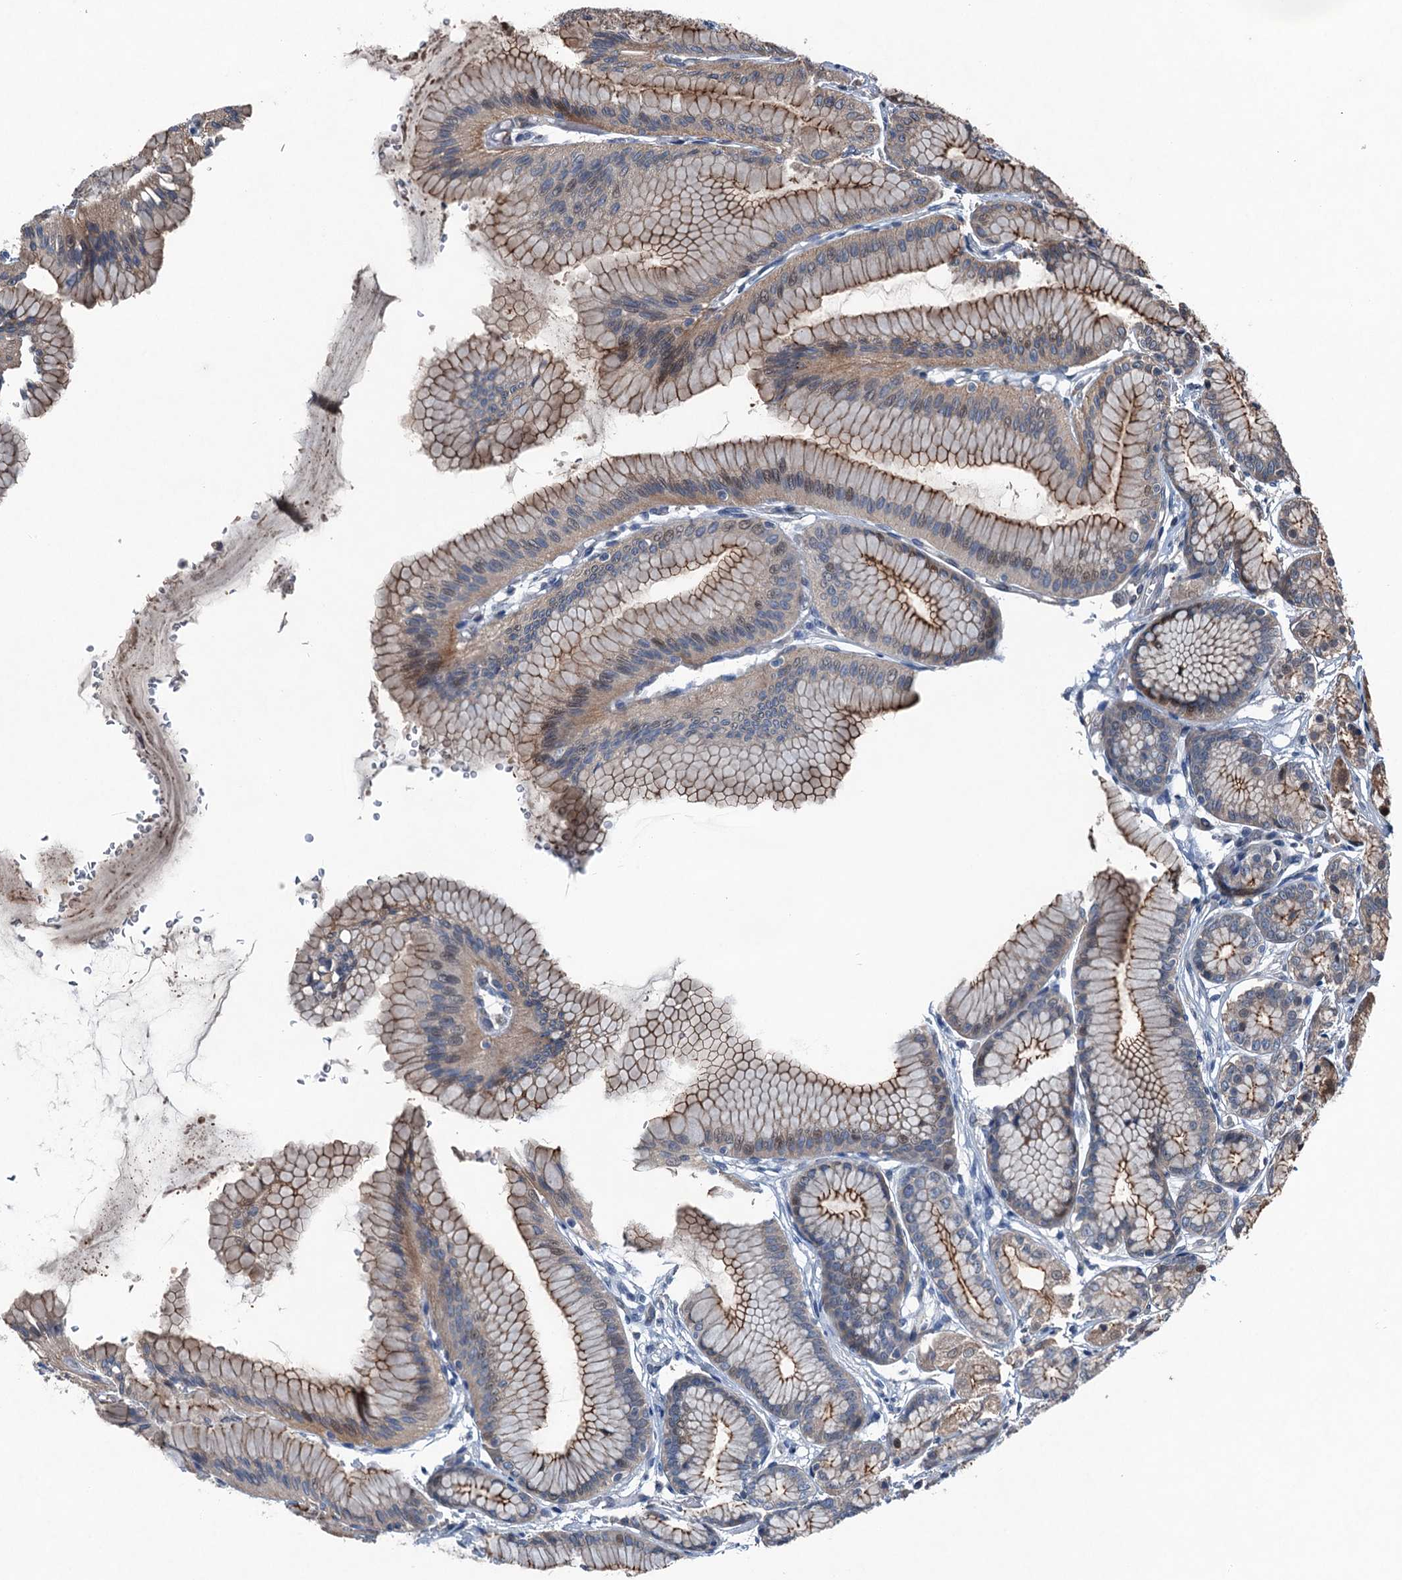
{"staining": {"intensity": "moderate", "quantity": "25%-75%", "location": "cytoplasmic/membranous,nuclear"}, "tissue": "stomach", "cell_type": "Glandular cells", "image_type": "normal", "snomed": [{"axis": "morphology", "description": "Normal tissue, NOS"}, {"axis": "morphology", "description": "Adenocarcinoma, NOS"}, {"axis": "morphology", "description": "Adenocarcinoma, High grade"}, {"axis": "topography", "description": "Stomach, upper"}, {"axis": "topography", "description": "Stomach"}], "caption": "This micrograph exhibits immunohistochemistry (IHC) staining of normal stomach, with medium moderate cytoplasmic/membranous,nuclear positivity in about 25%-75% of glandular cells.", "gene": "NAA60", "patient": {"sex": "female", "age": 65}}